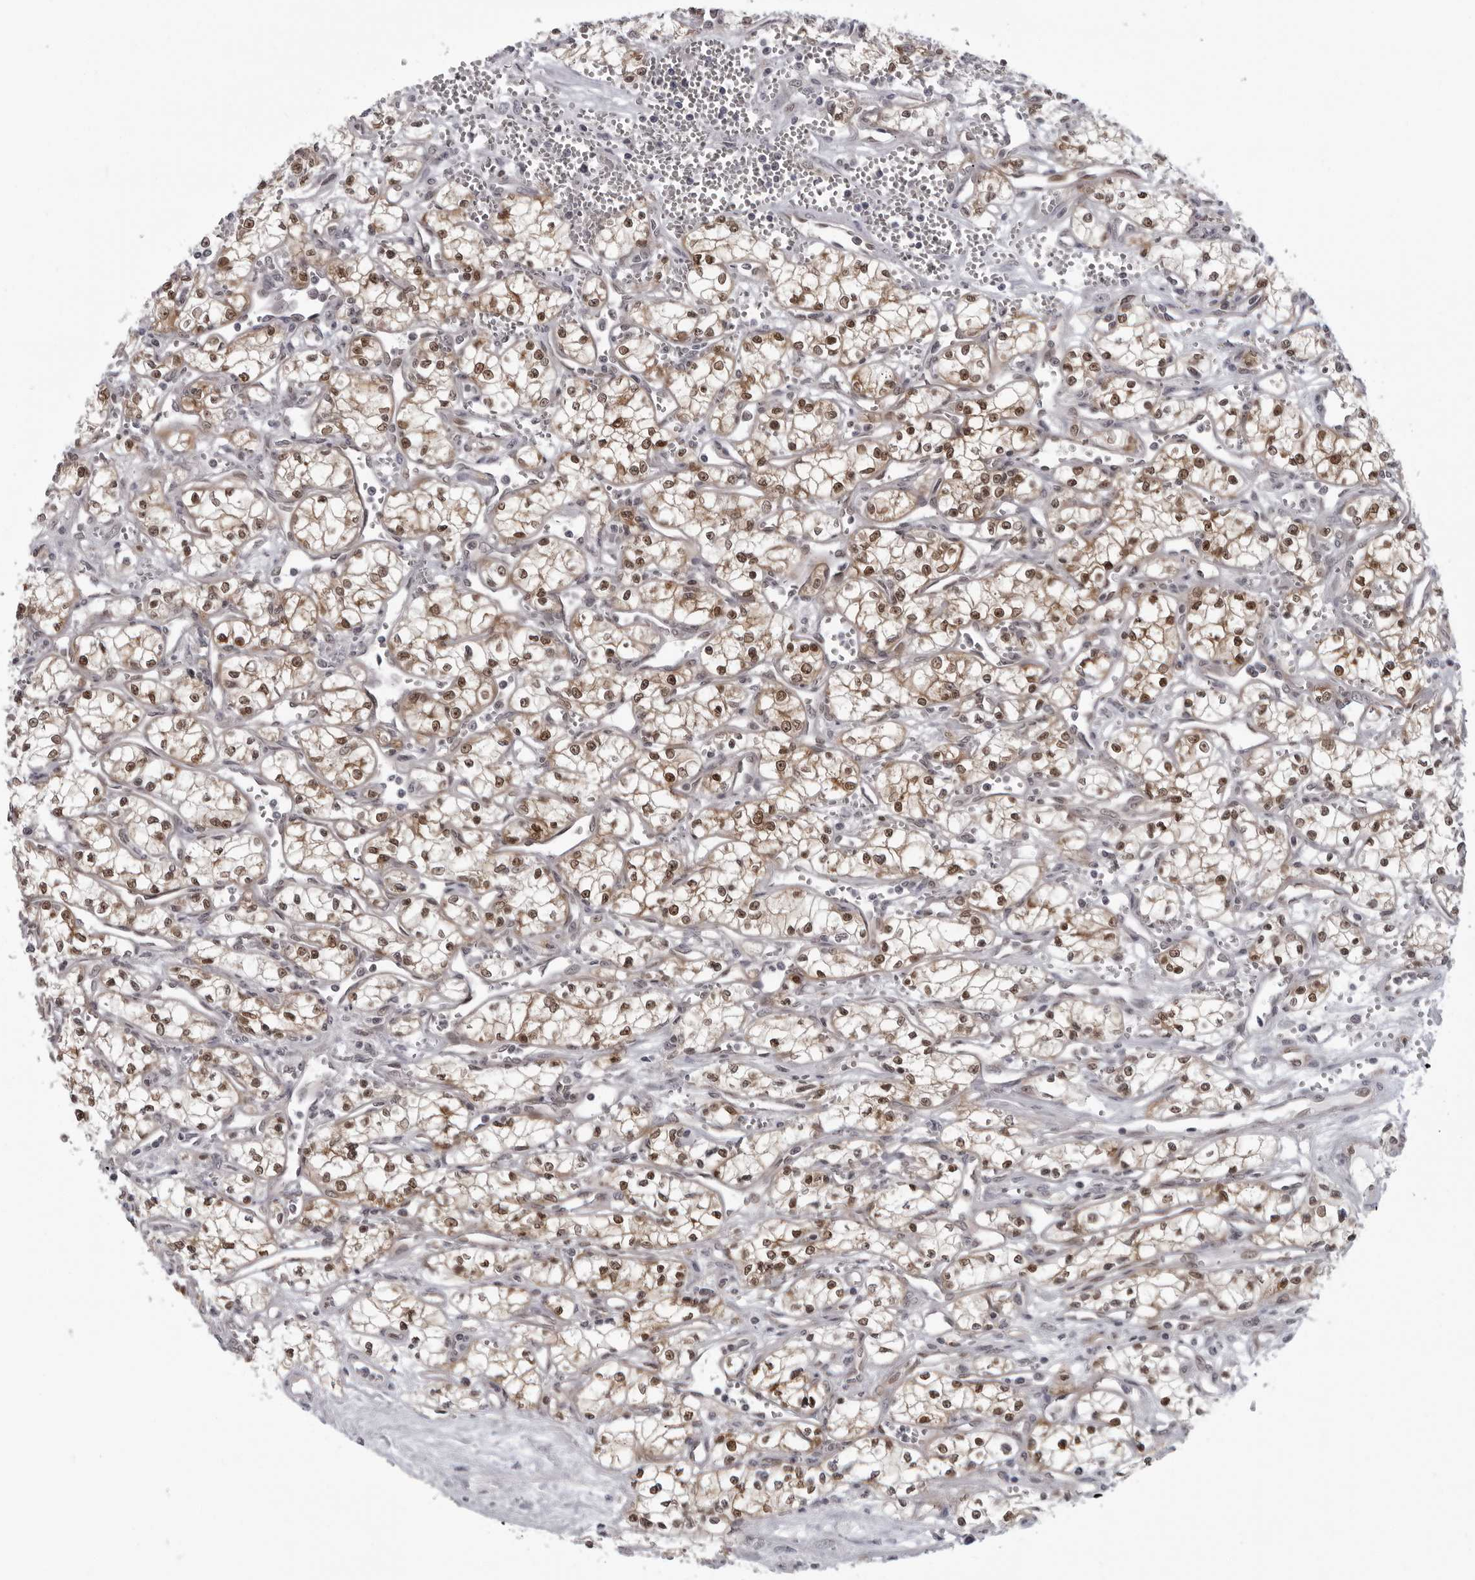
{"staining": {"intensity": "moderate", "quantity": ">75%", "location": "cytoplasmic/membranous,nuclear"}, "tissue": "renal cancer", "cell_type": "Tumor cells", "image_type": "cancer", "snomed": [{"axis": "morphology", "description": "Adenocarcinoma, NOS"}, {"axis": "topography", "description": "Kidney"}], "caption": "Tumor cells demonstrate medium levels of moderate cytoplasmic/membranous and nuclear expression in approximately >75% of cells in renal cancer (adenocarcinoma). (Stains: DAB in brown, nuclei in blue, Microscopy: brightfield microscopy at high magnification).", "gene": "MAPK12", "patient": {"sex": "male", "age": 59}}